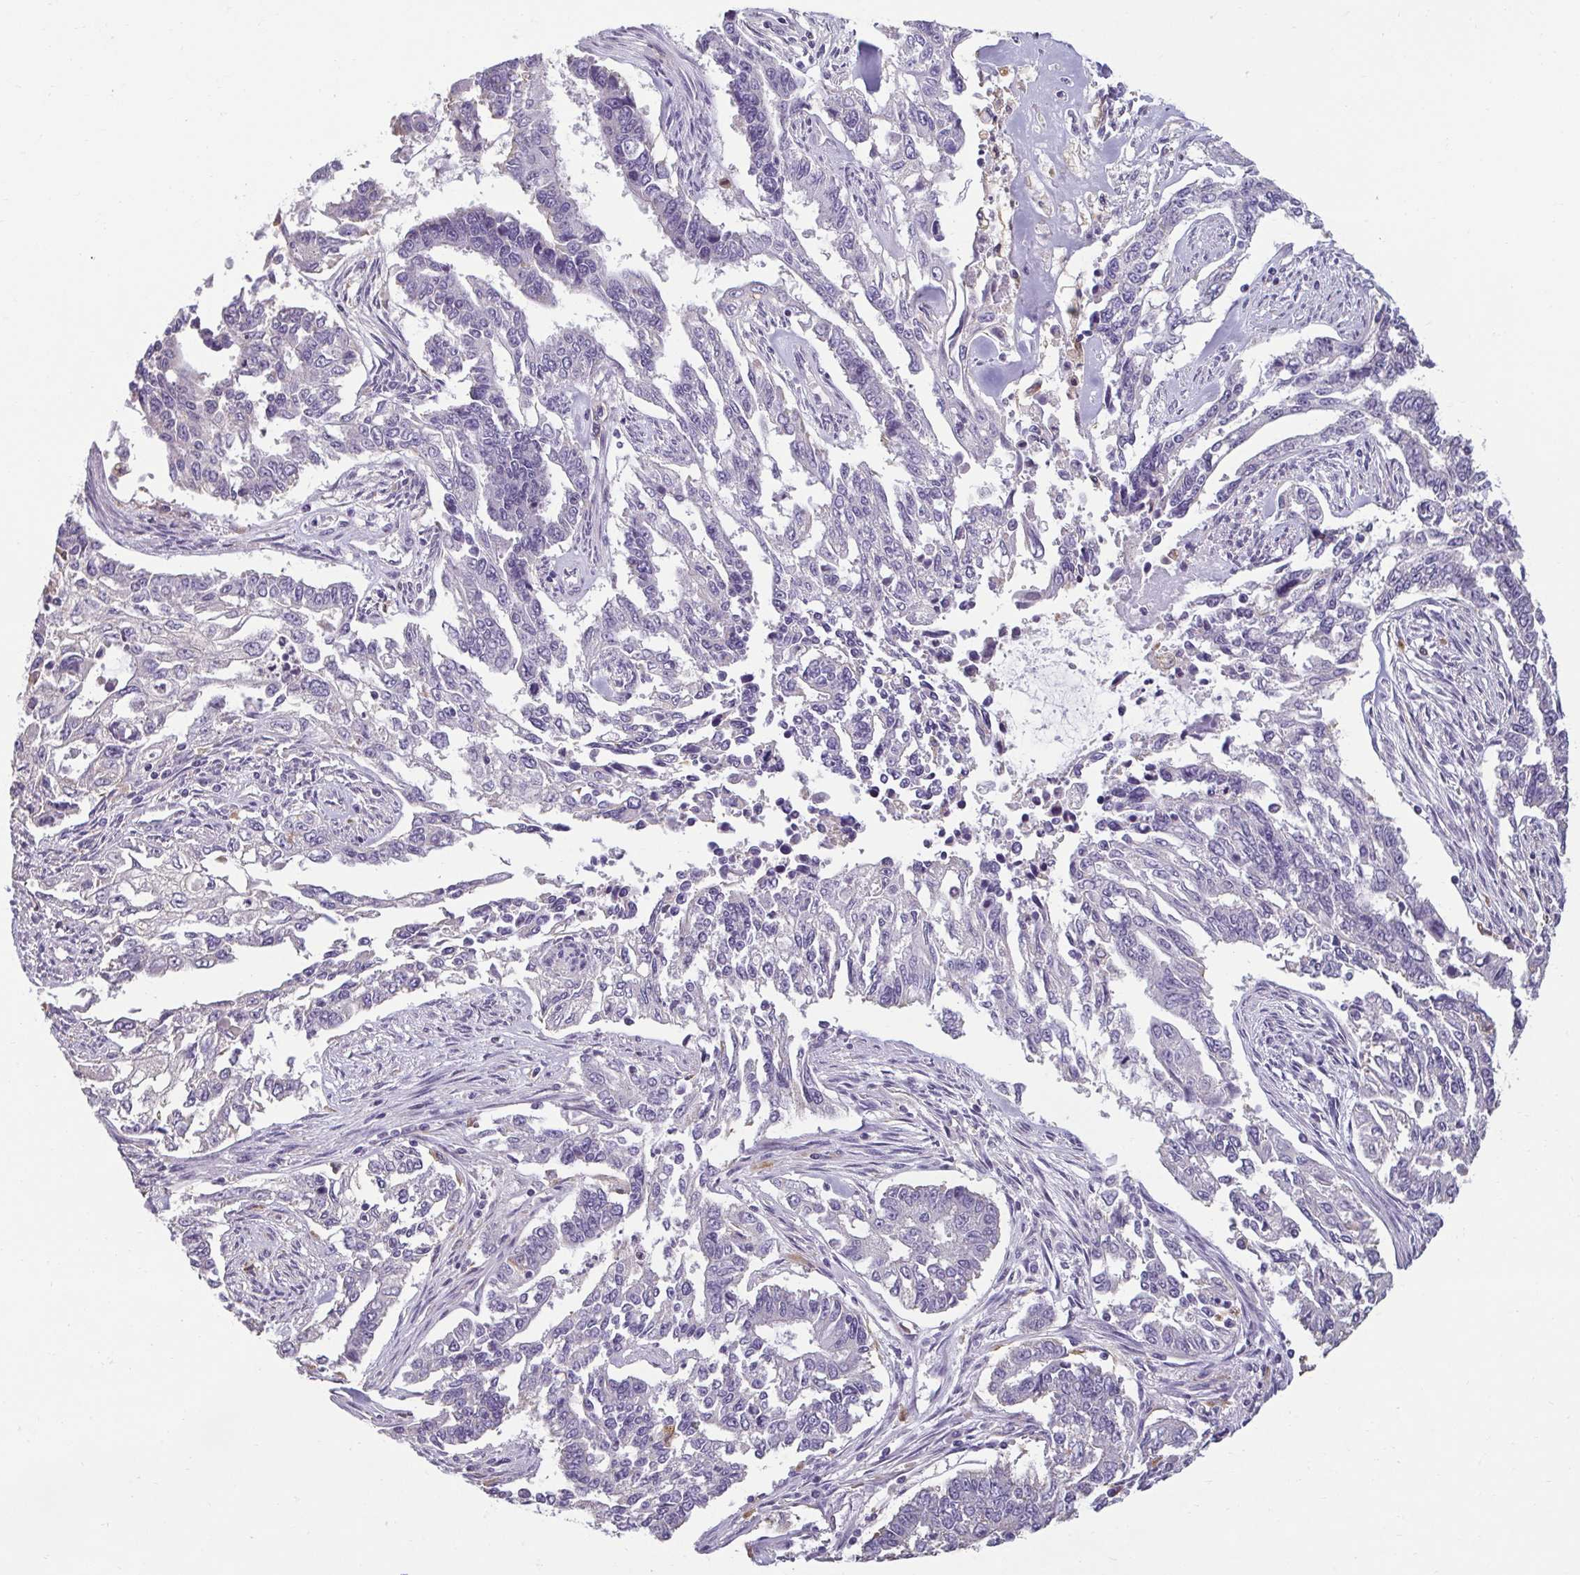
{"staining": {"intensity": "negative", "quantity": "none", "location": "none"}, "tissue": "endometrial cancer", "cell_type": "Tumor cells", "image_type": "cancer", "snomed": [{"axis": "morphology", "description": "Adenocarcinoma, NOS"}, {"axis": "topography", "description": "Uterus"}], "caption": "Immunohistochemistry histopathology image of neoplastic tissue: endometrial cancer stained with DAB shows no significant protein staining in tumor cells. (DAB (3,3'-diaminobenzidine) immunohistochemistry (IHC), high magnification).", "gene": "PDE2A", "patient": {"sex": "female", "age": 59}}